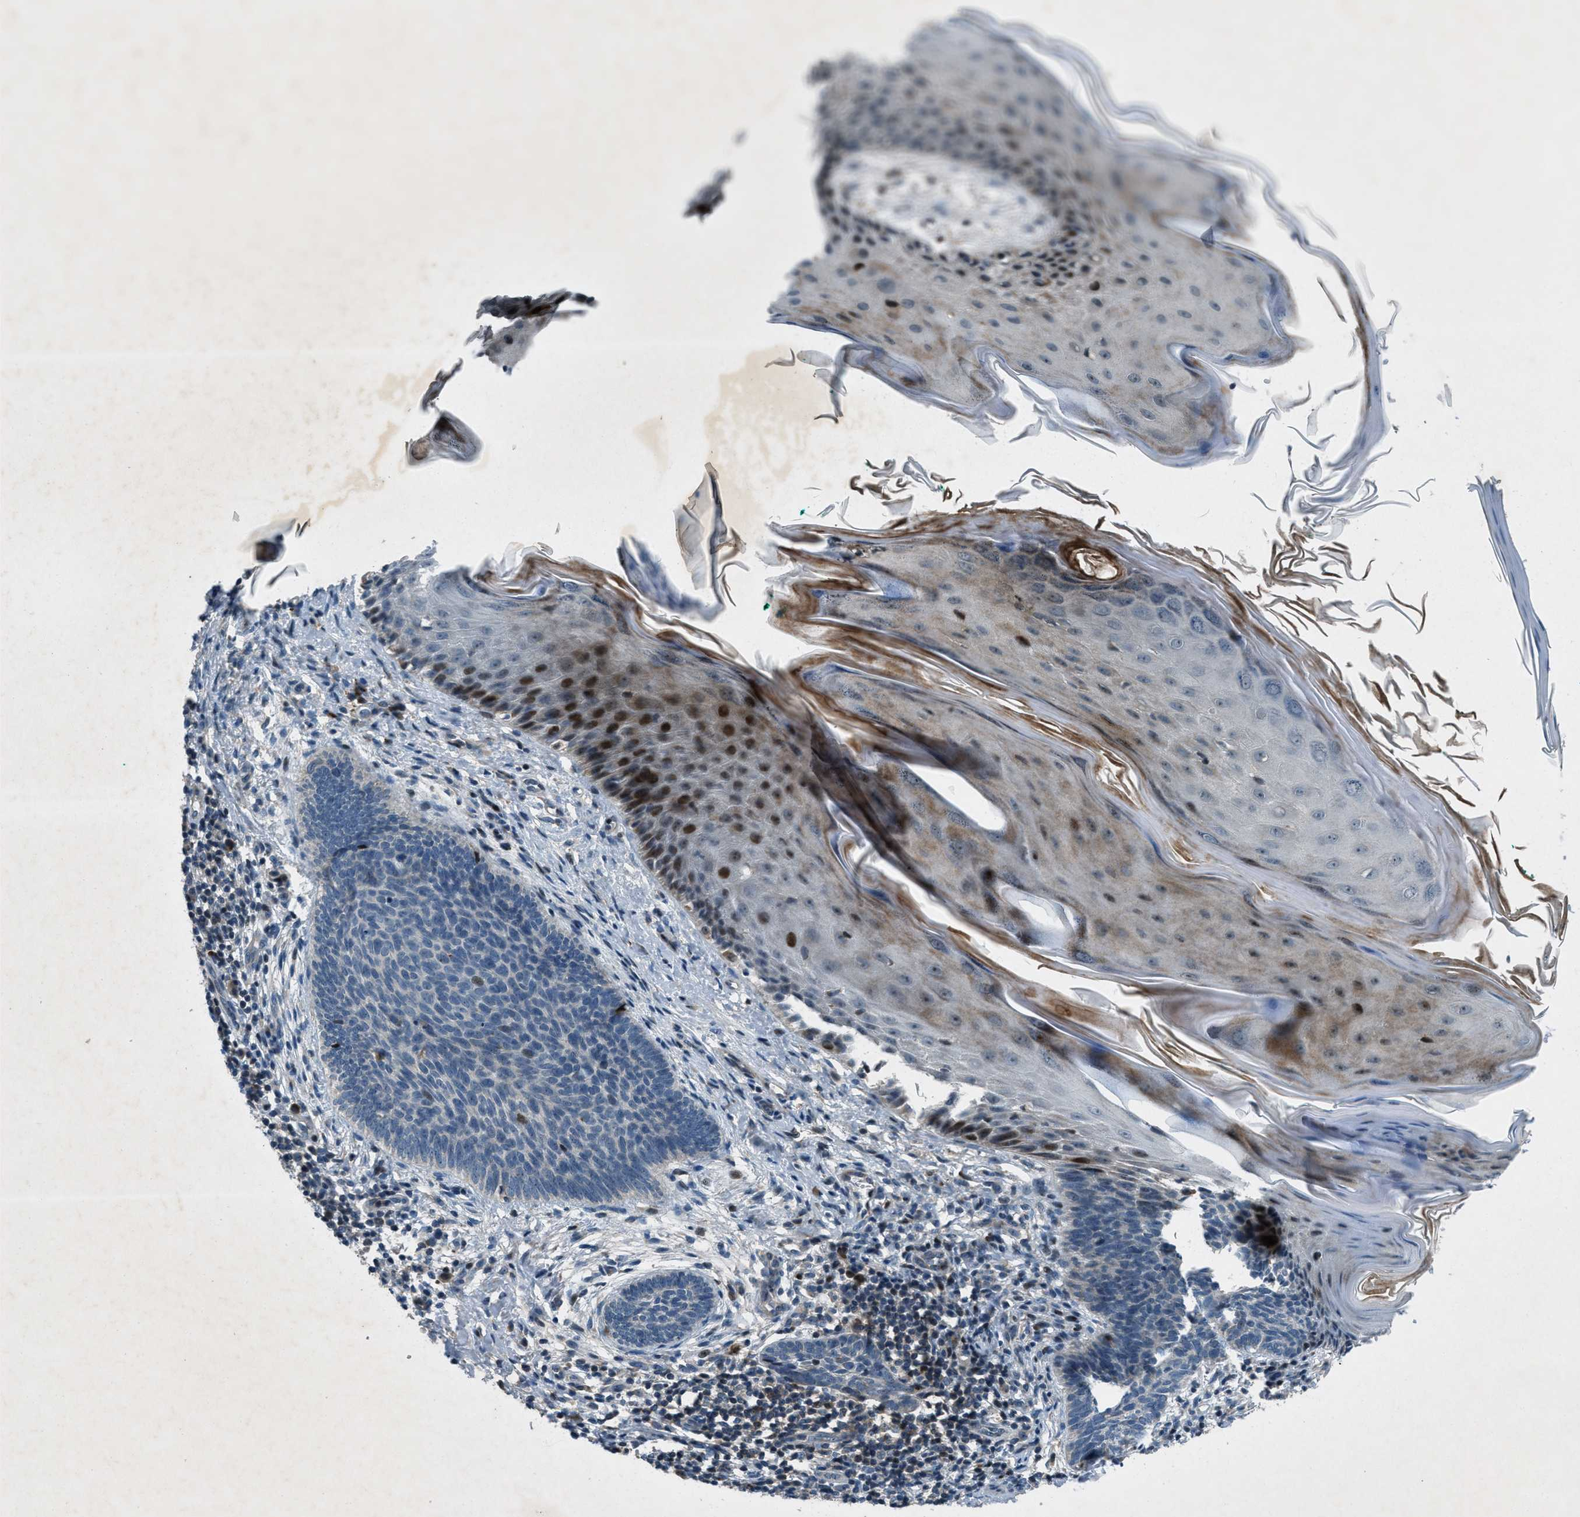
{"staining": {"intensity": "weak", "quantity": "<25%", "location": "nuclear"}, "tissue": "skin cancer", "cell_type": "Tumor cells", "image_type": "cancer", "snomed": [{"axis": "morphology", "description": "Basal cell carcinoma"}, {"axis": "topography", "description": "Skin"}], "caption": "There is no significant positivity in tumor cells of skin cancer (basal cell carcinoma).", "gene": "CLEC2D", "patient": {"sex": "male", "age": 60}}